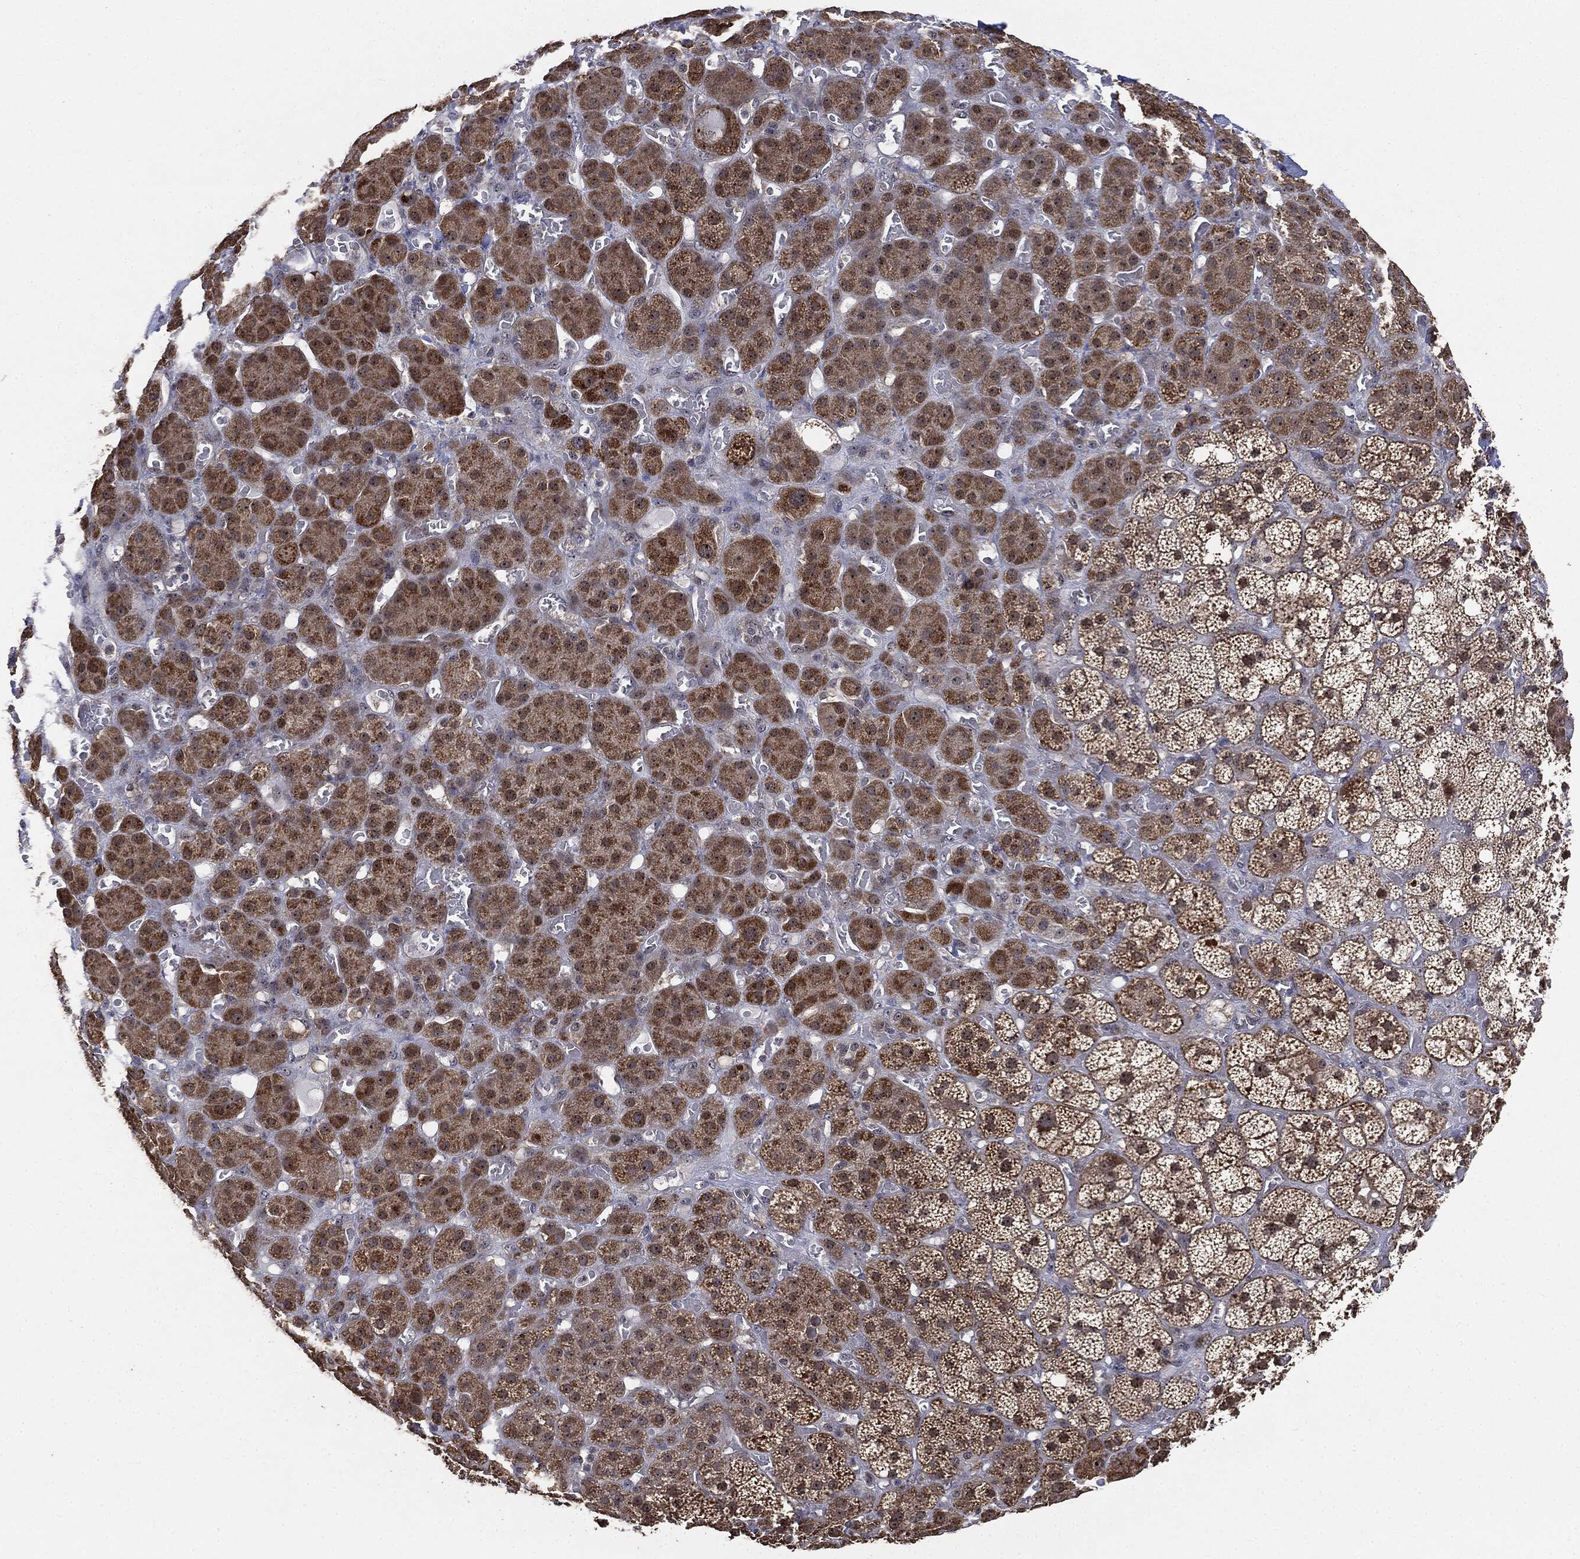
{"staining": {"intensity": "strong", "quantity": "25%-75%", "location": "cytoplasmic/membranous"}, "tissue": "adrenal gland", "cell_type": "Glandular cells", "image_type": "normal", "snomed": [{"axis": "morphology", "description": "Normal tissue, NOS"}, {"axis": "topography", "description": "Adrenal gland"}], "caption": "Protein analysis of benign adrenal gland reveals strong cytoplasmic/membranous positivity in about 25%-75% of glandular cells.", "gene": "TRMT1L", "patient": {"sex": "male", "age": 70}}